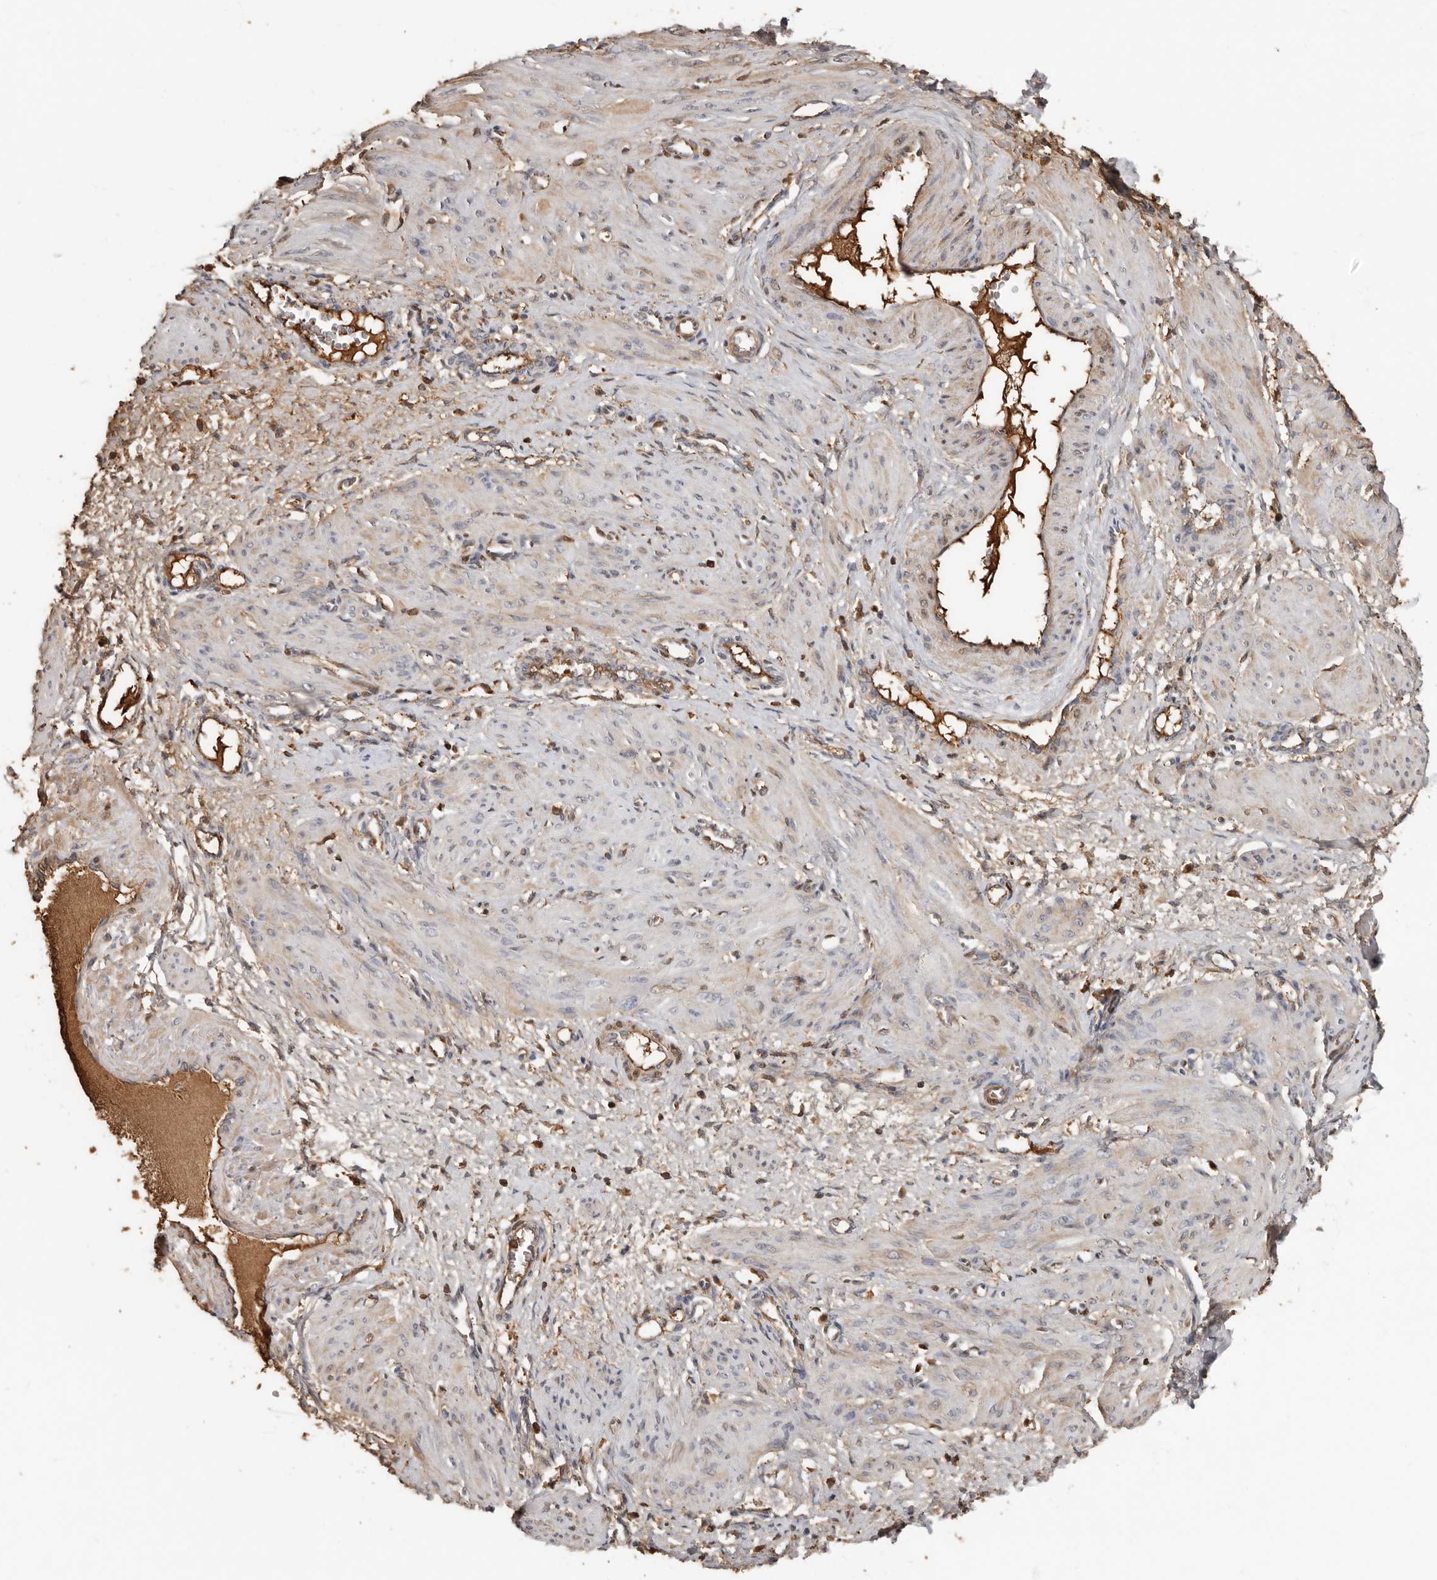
{"staining": {"intensity": "weak", "quantity": "<25%", "location": "cytoplasmic/membranous"}, "tissue": "smooth muscle", "cell_type": "Smooth muscle cells", "image_type": "normal", "snomed": [{"axis": "morphology", "description": "Normal tissue, NOS"}, {"axis": "topography", "description": "Endometrium"}], "caption": "Immunohistochemistry (IHC) of benign smooth muscle demonstrates no staining in smooth muscle cells. (DAB IHC visualized using brightfield microscopy, high magnification).", "gene": "LRGUK", "patient": {"sex": "female", "age": 33}}